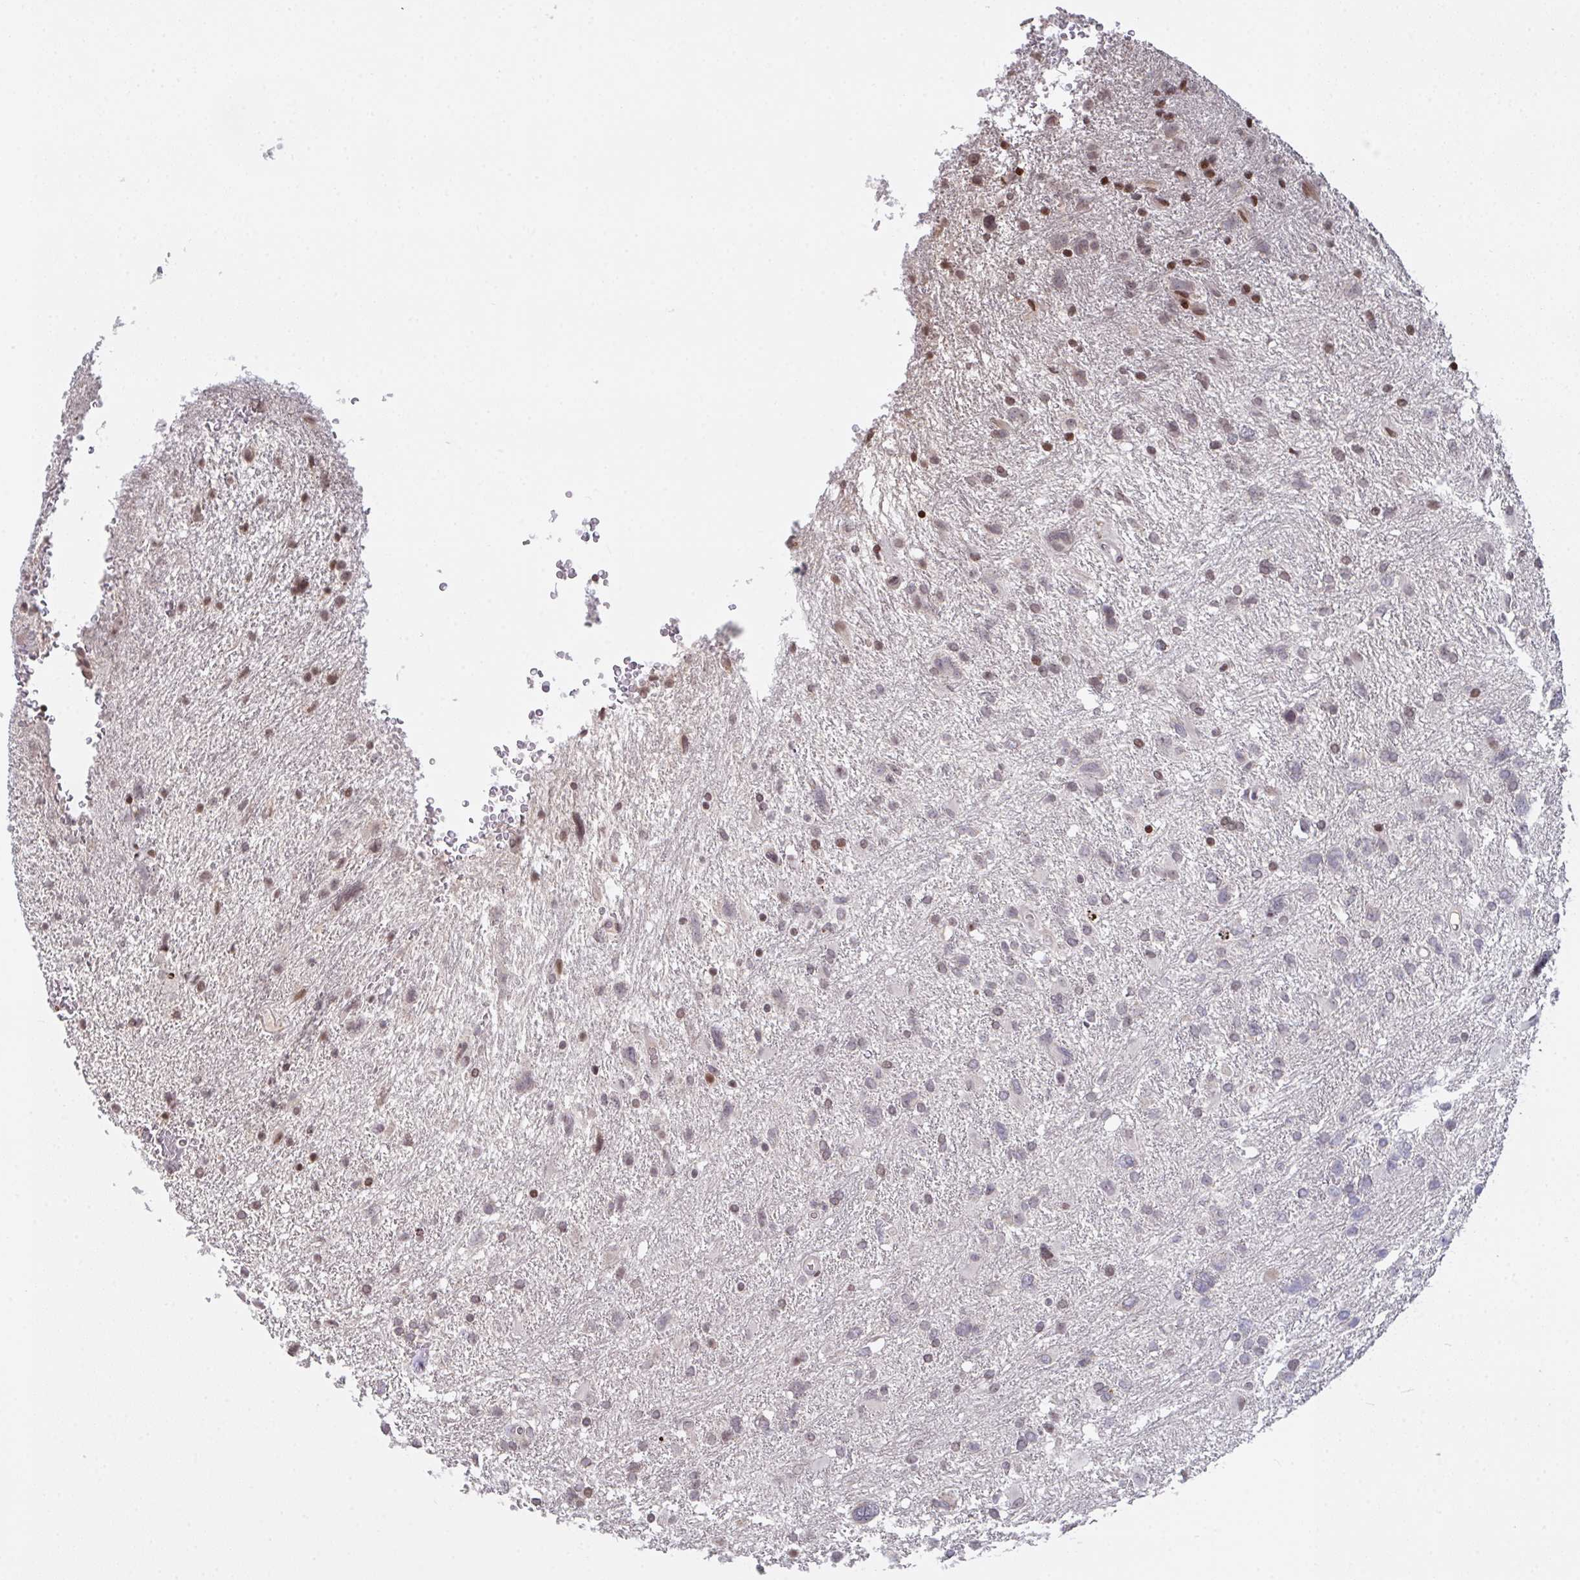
{"staining": {"intensity": "moderate", "quantity": "<25%", "location": "nuclear"}, "tissue": "glioma", "cell_type": "Tumor cells", "image_type": "cancer", "snomed": [{"axis": "morphology", "description": "Glioma, malignant, High grade"}, {"axis": "topography", "description": "Brain"}], "caption": "Immunohistochemical staining of human malignant glioma (high-grade) shows moderate nuclear protein expression in about <25% of tumor cells. (DAB (3,3'-diaminobenzidine) = brown stain, brightfield microscopy at high magnification).", "gene": "PCDHB8", "patient": {"sex": "male", "age": 61}}